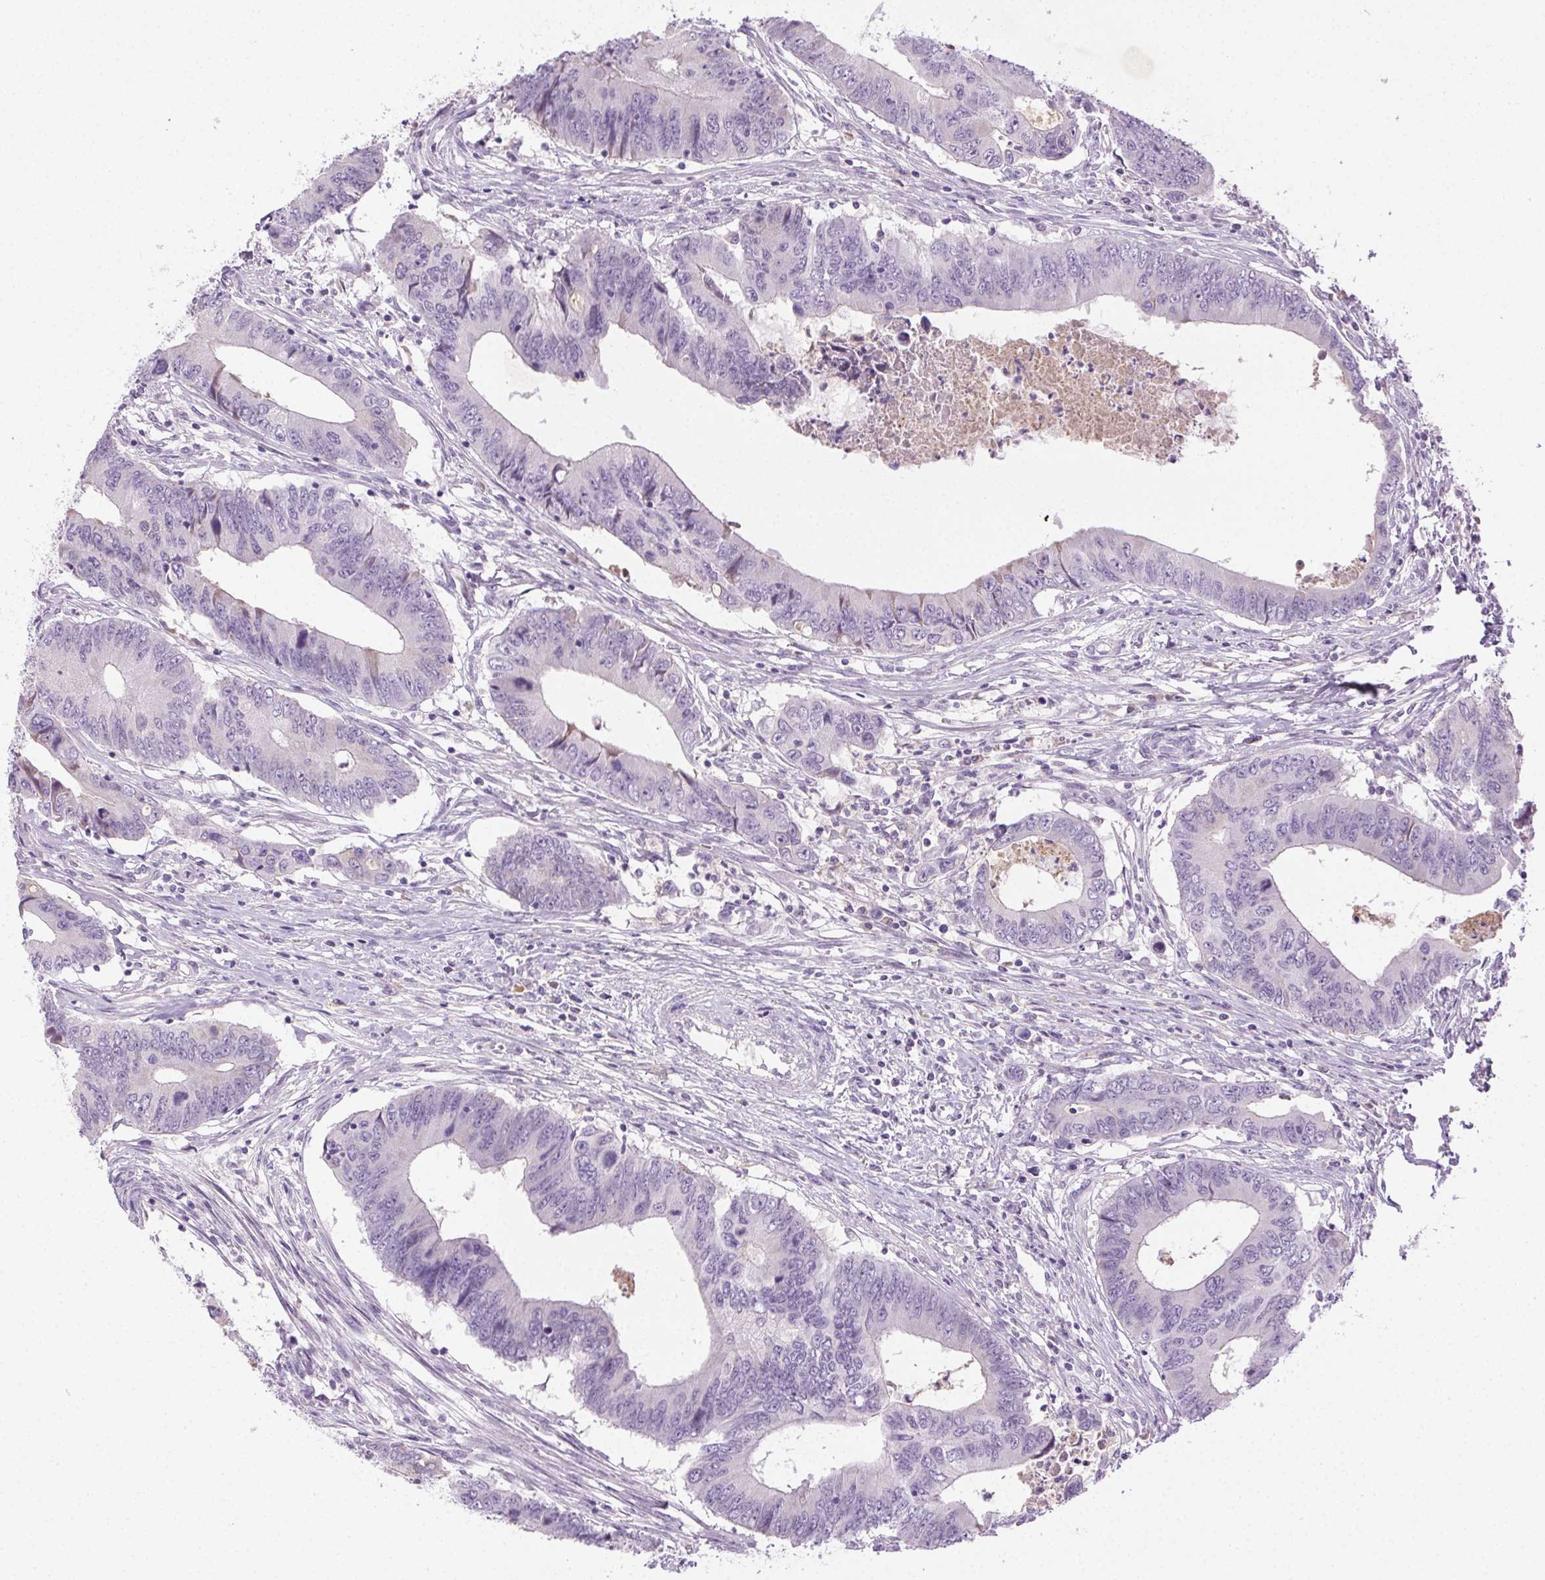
{"staining": {"intensity": "negative", "quantity": "none", "location": "none"}, "tissue": "colorectal cancer", "cell_type": "Tumor cells", "image_type": "cancer", "snomed": [{"axis": "morphology", "description": "Adenocarcinoma, NOS"}, {"axis": "topography", "description": "Colon"}], "caption": "Tumor cells are negative for protein expression in human colorectal adenocarcinoma.", "gene": "BPIFB2", "patient": {"sex": "male", "age": 53}}